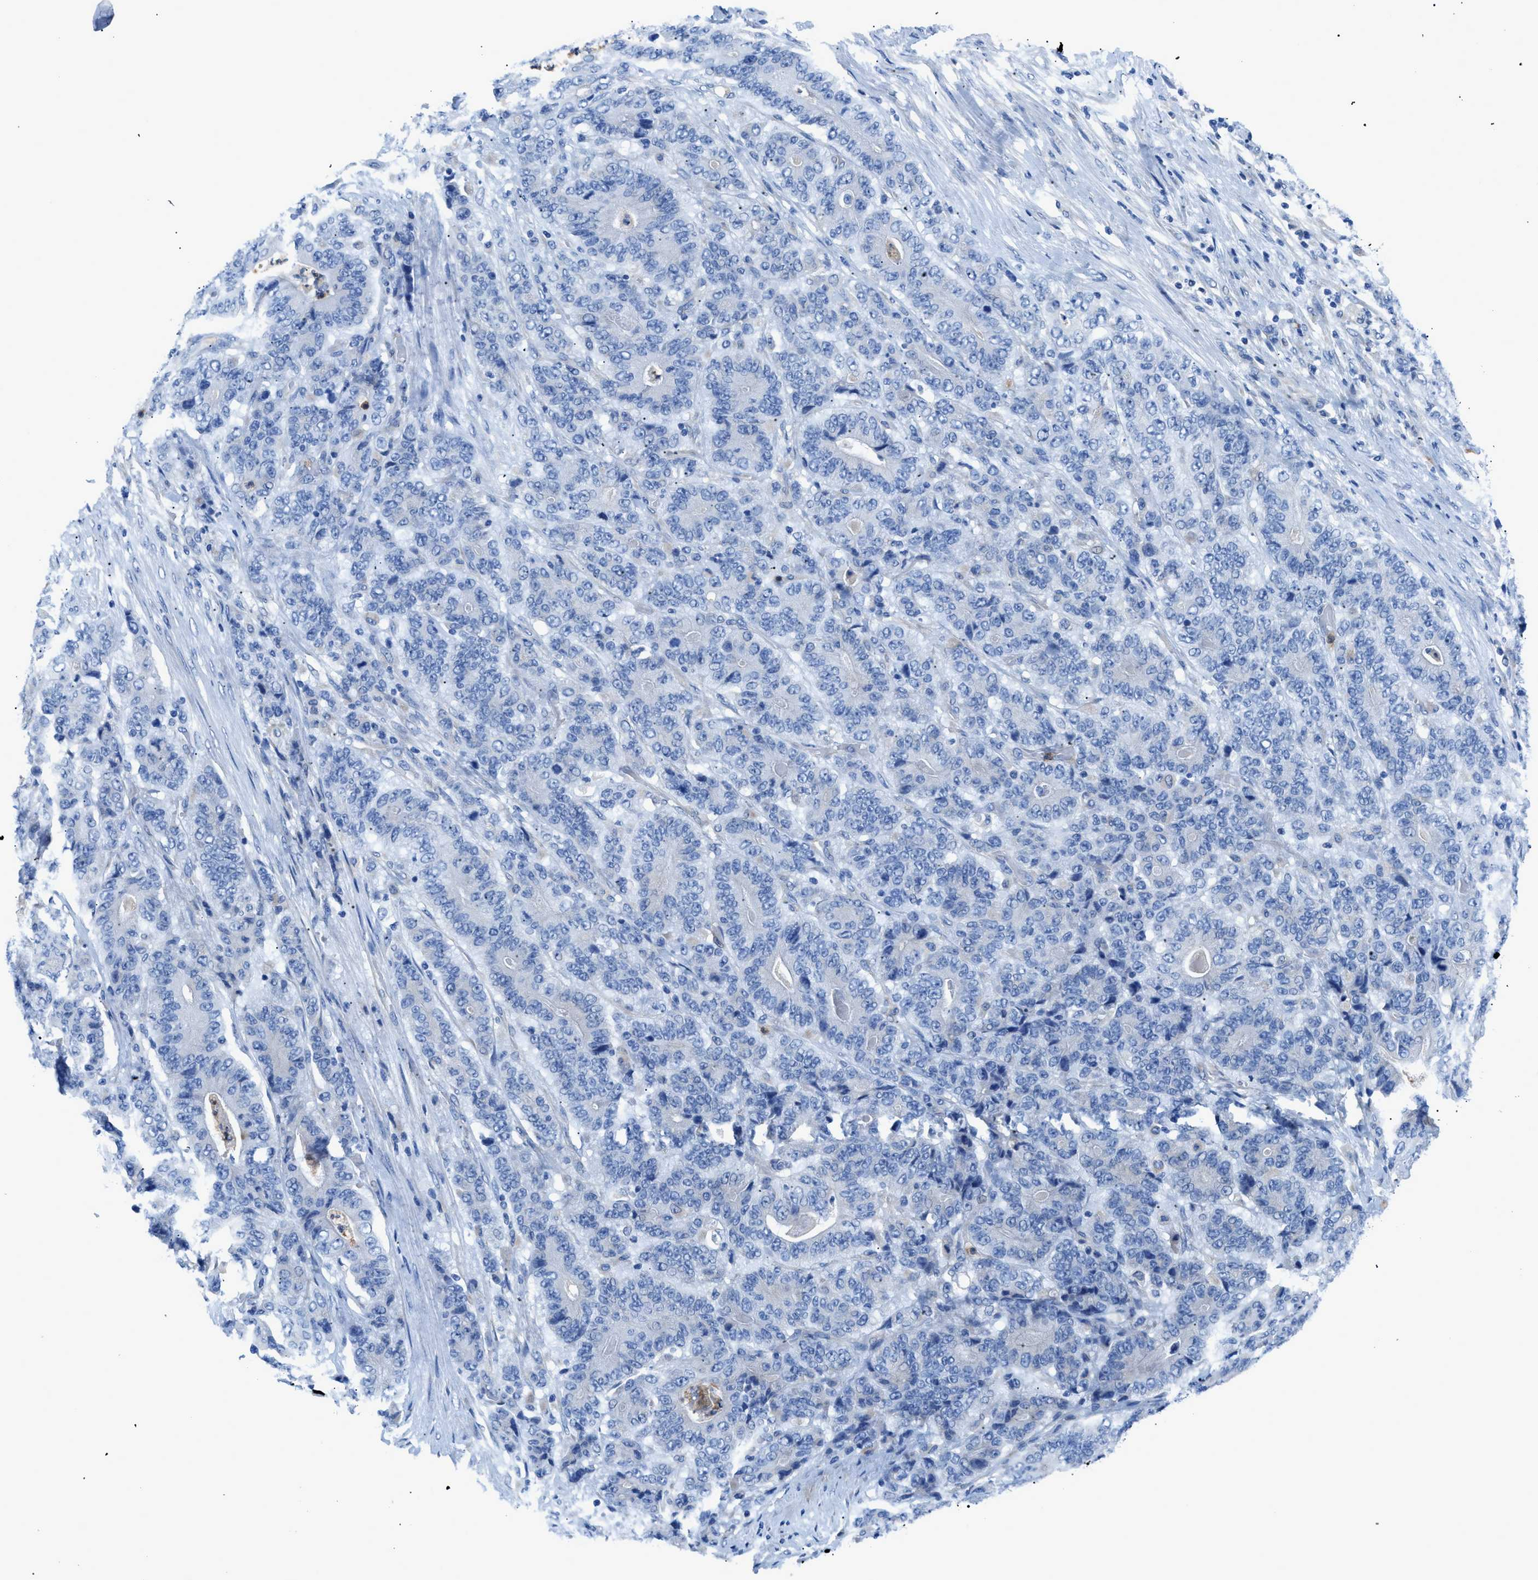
{"staining": {"intensity": "negative", "quantity": "none", "location": "none"}, "tissue": "stomach cancer", "cell_type": "Tumor cells", "image_type": "cancer", "snomed": [{"axis": "morphology", "description": "Adenocarcinoma, NOS"}, {"axis": "topography", "description": "Stomach"}], "caption": "Immunohistochemical staining of human stomach cancer displays no significant staining in tumor cells.", "gene": "ITPR1", "patient": {"sex": "female", "age": 73}}